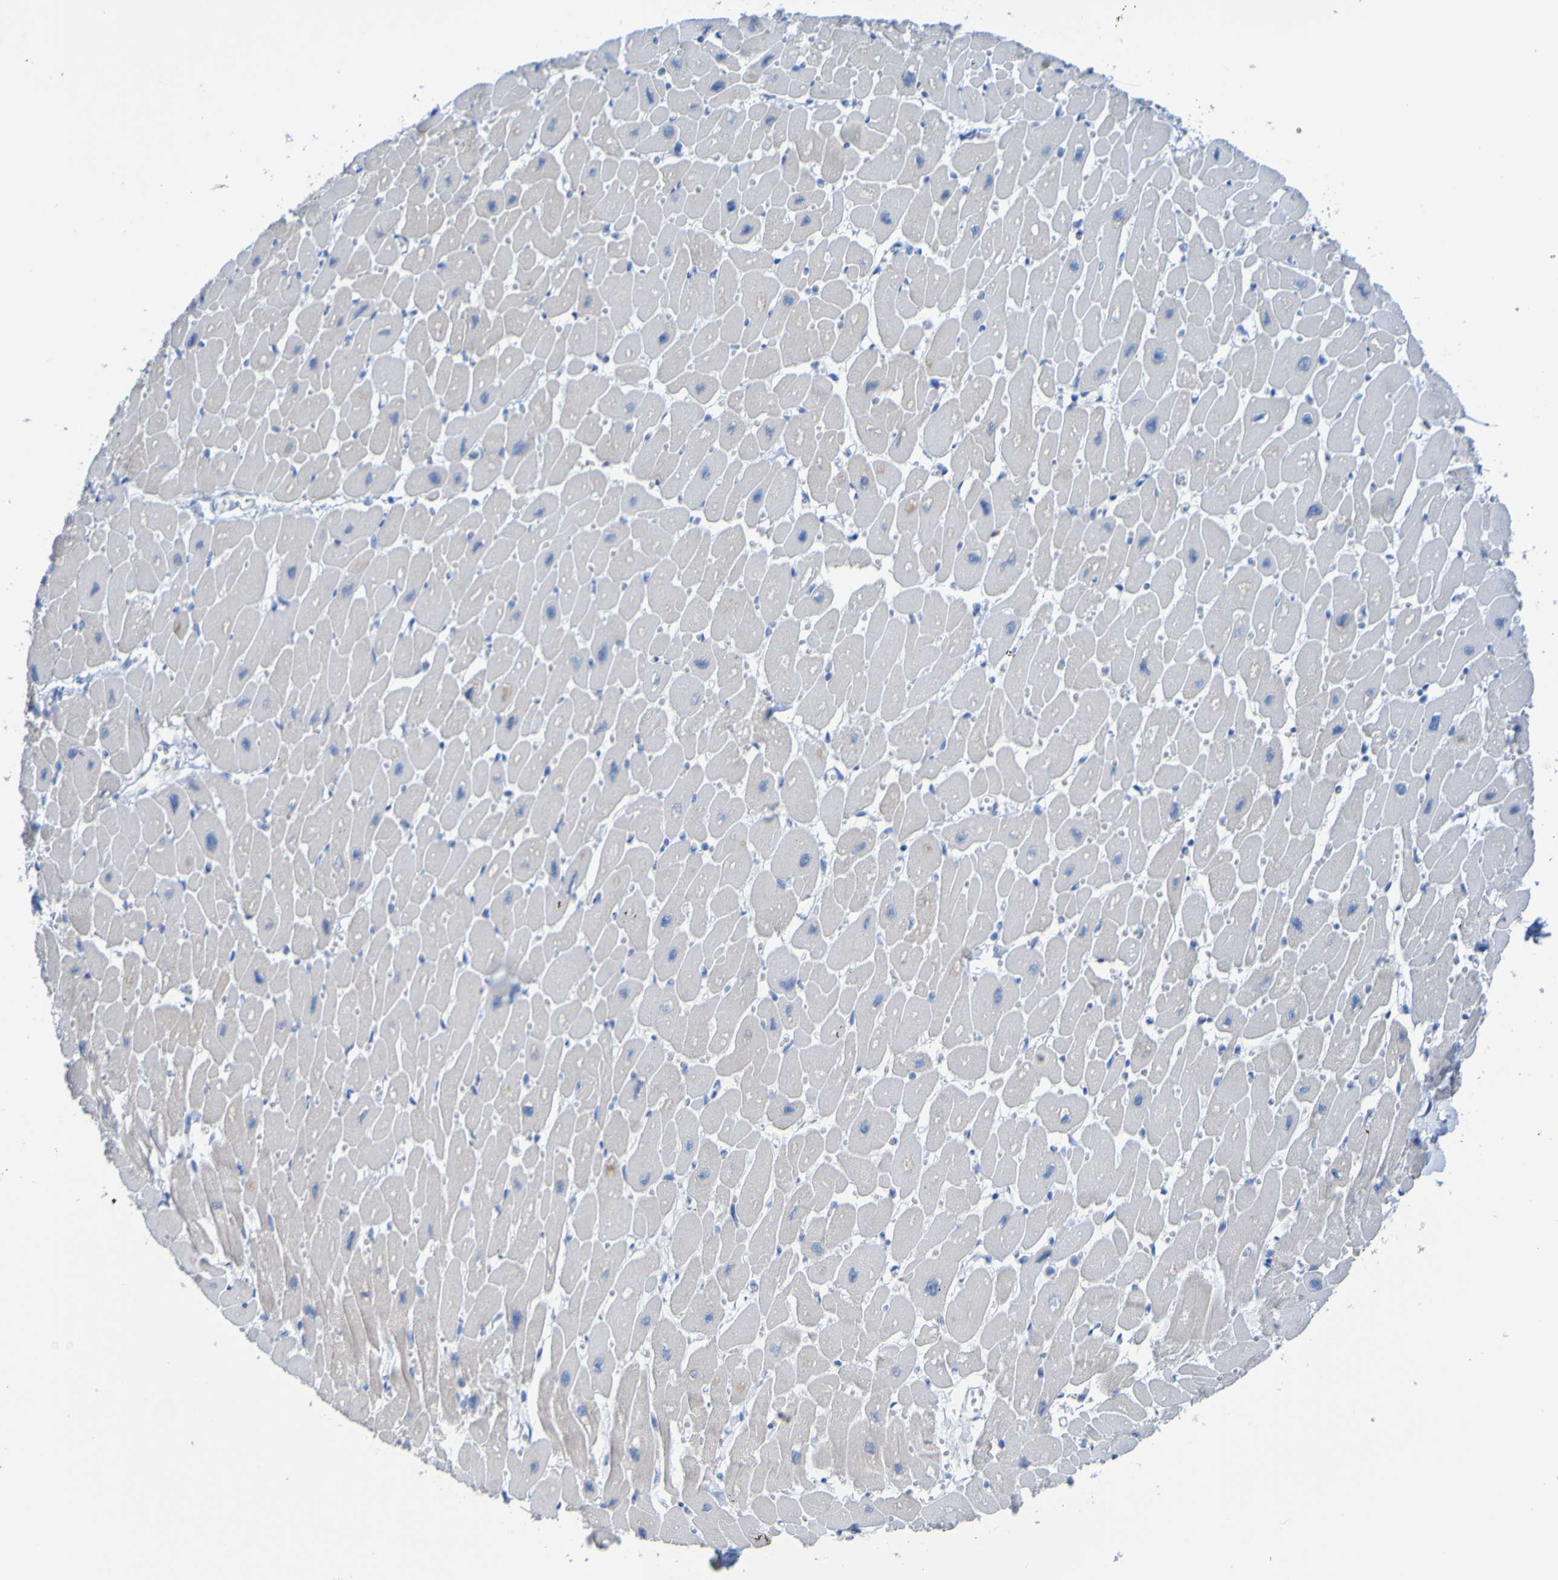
{"staining": {"intensity": "weak", "quantity": "<25%", "location": "cytoplasmic/membranous"}, "tissue": "heart muscle", "cell_type": "Cardiomyocytes", "image_type": "normal", "snomed": [{"axis": "morphology", "description": "Normal tissue, NOS"}, {"axis": "topography", "description": "Heart"}], "caption": "A photomicrograph of human heart muscle is negative for staining in cardiomyocytes. (DAB immunohistochemistry with hematoxylin counter stain).", "gene": "ACMSD", "patient": {"sex": "female", "age": 54}}